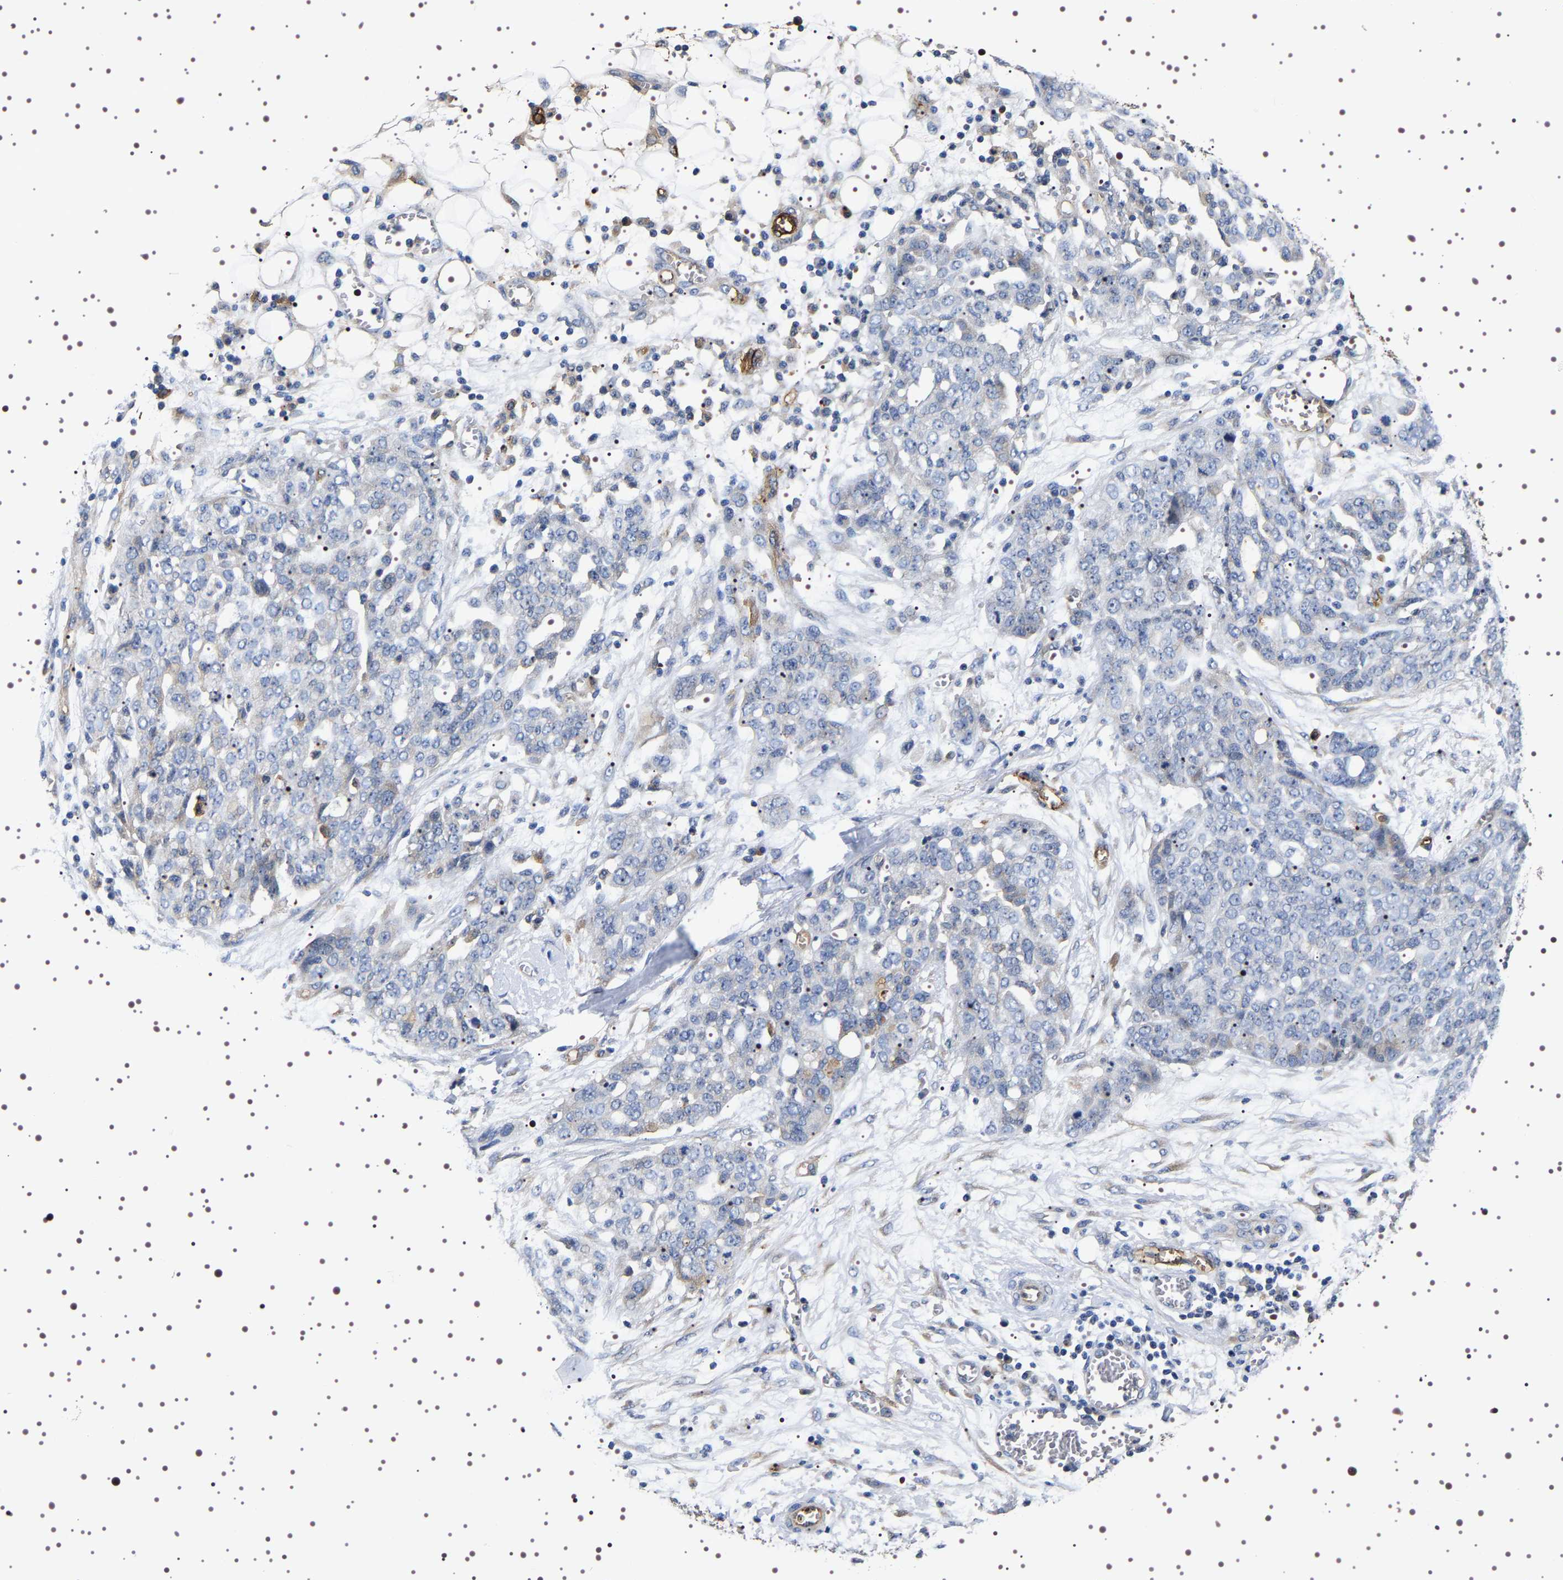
{"staining": {"intensity": "negative", "quantity": "none", "location": "none"}, "tissue": "ovarian cancer", "cell_type": "Tumor cells", "image_type": "cancer", "snomed": [{"axis": "morphology", "description": "Cystadenocarcinoma, serous, NOS"}, {"axis": "topography", "description": "Soft tissue"}, {"axis": "topography", "description": "Ovary"}], "caption": "This micrograph is of serous cystadenocarcinoma (ovarian) stained with IHC to label a protein in brown with the nuclei are counter-stained blue. There is no staining in tumor cells. Brightfield microscopy of immunohistochemistry (IHC) stained with DAB (3,3'-diaminobenzidine) (brown) and hematoxylin (blue), captured at high magnification.", "gene": "ALPL", "patient": {"sex": "female", "age": 57}}